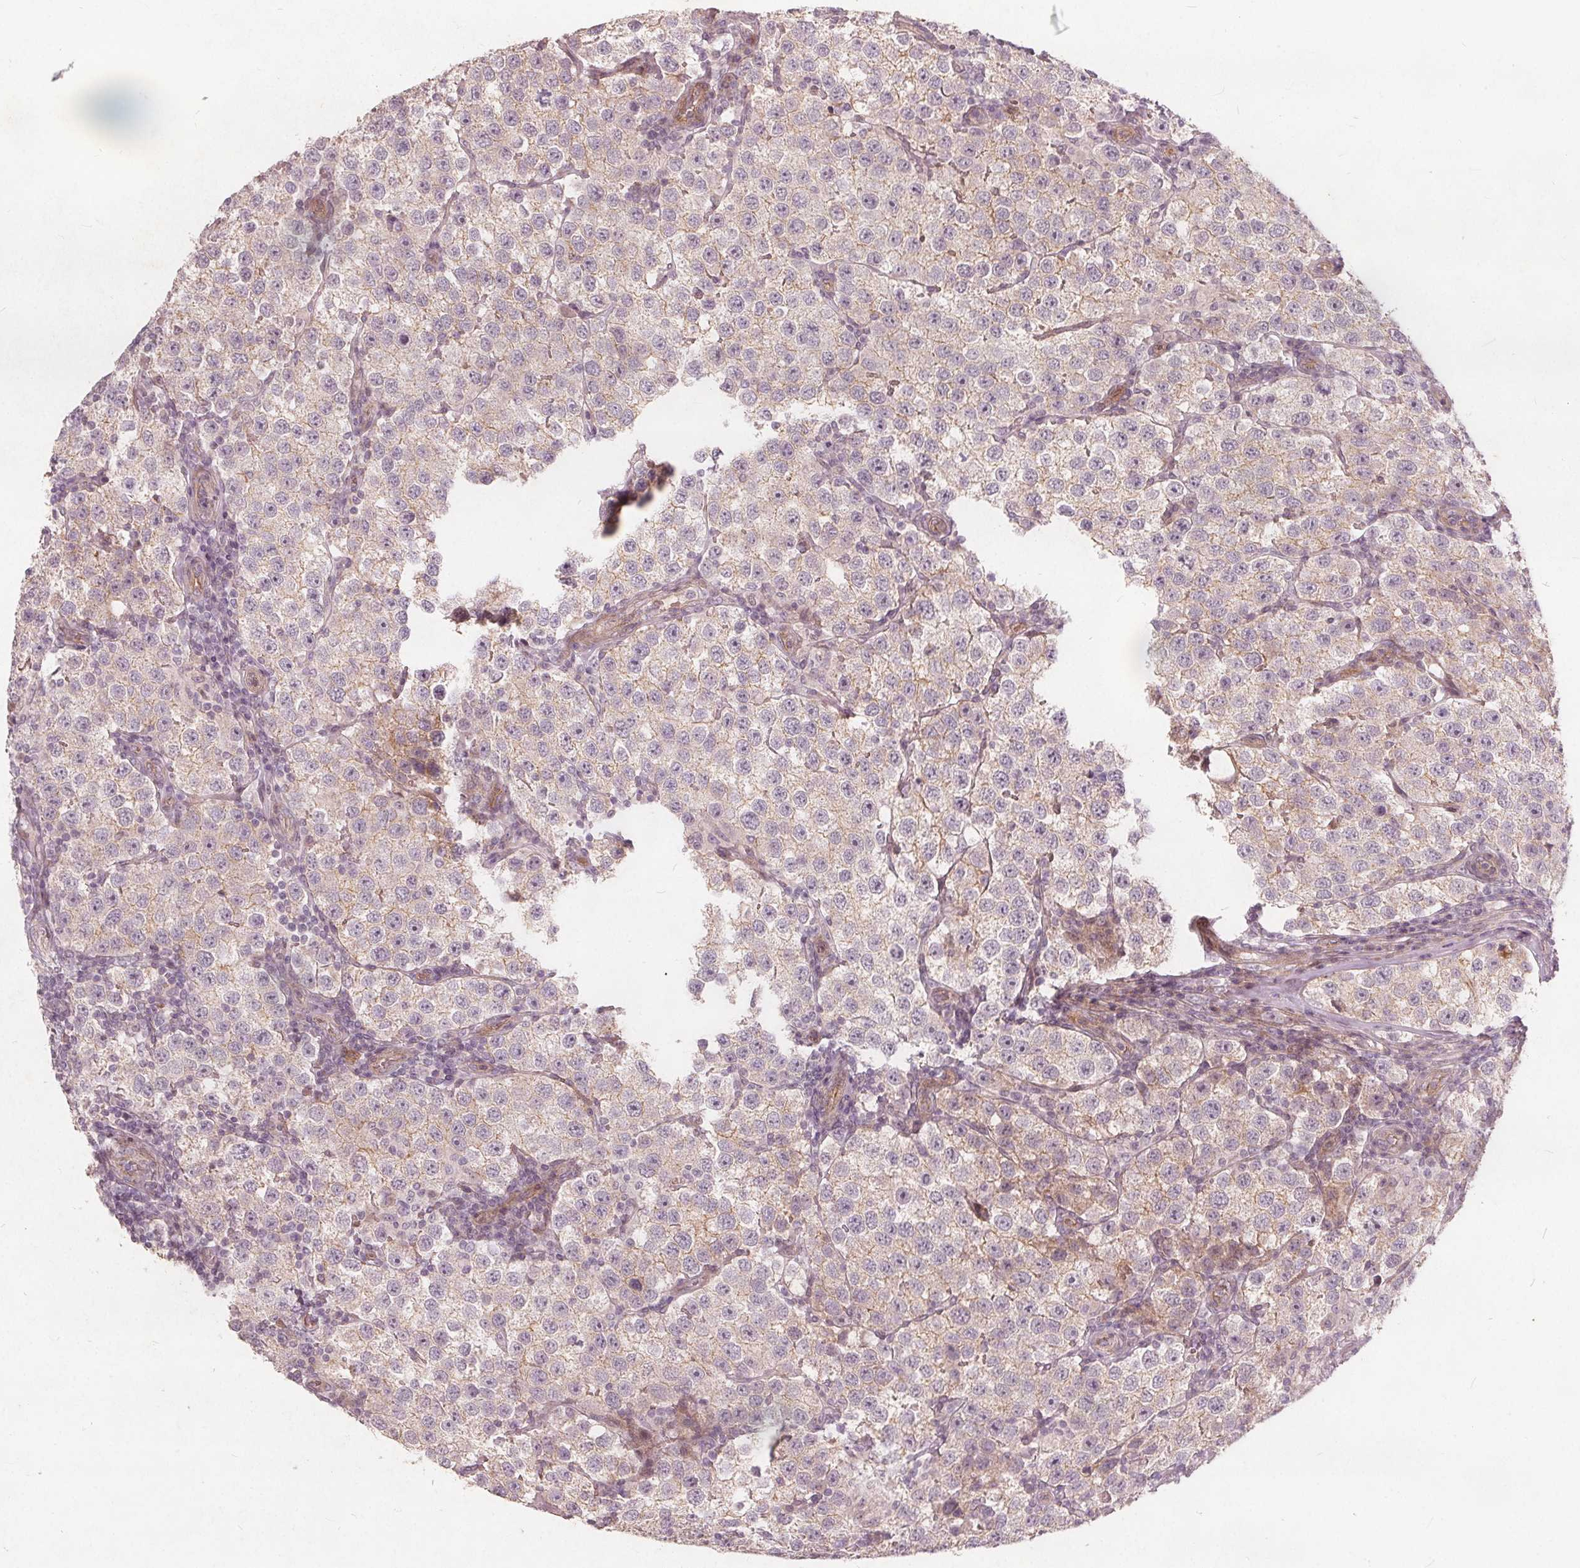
{"staining": {"intensity": "negative", "quantity": "none", "location": "none"}, "tissue": "testis cancer", "cell_type": "Tumor cells", "image_type": "cancer", "snomed": [{"axis": "morphology", "description": "Seminoma, NOS"}, {"axis": "topography", "description": "Testis"}], "caption": "This is an immunohistochemistry image of testis cancer (seminoma). There is no staining in tumor cells.", "gene": "PTPRT", "patient": {"sex": "male", "age": 37}}